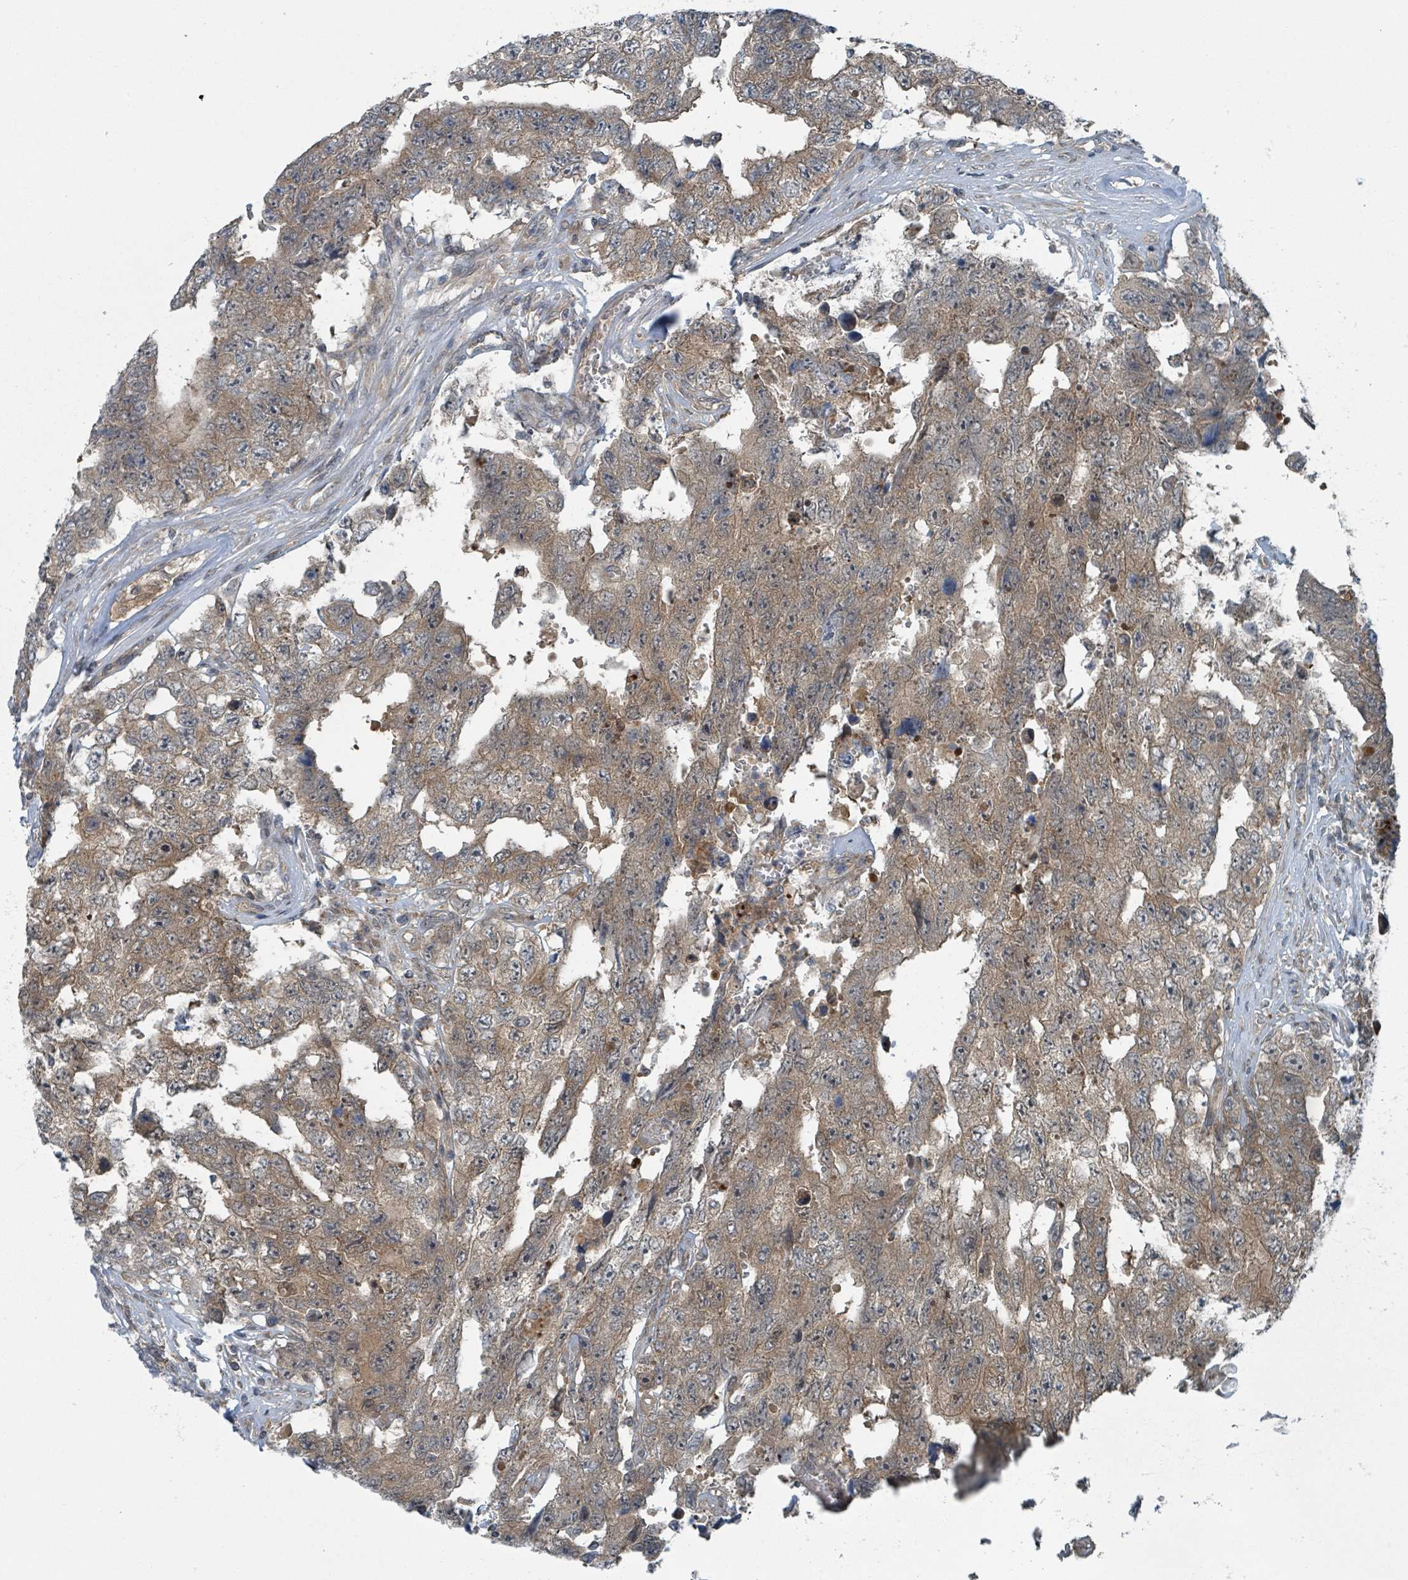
{"staining": {"intensity": "moderate", "quantity": "25%-75%", "location": "cytoplasmic/membranous"}, "tissue": "testis cancer", "cell_type": "Tumor cells", "image_type": "cancer", "snomed": [{"axis": "morphology", "description": "Normal tissue, NOS"}, {"axis": "morphology", "description": "Carcinoma, Embryonal, NOS"}, {"axis": "topography", "description": "Testis"}, {"axis": "topography", "description": "Epididymis"}], "caption": "Moderate cytoplasmic/membranous staining for a protein is appreciated in about 25%-75% of tumor cells of testis cancer using immunohistochemistry.", "gene": "GOLGA7", "patient": {"sex": "male", "age": 25}}